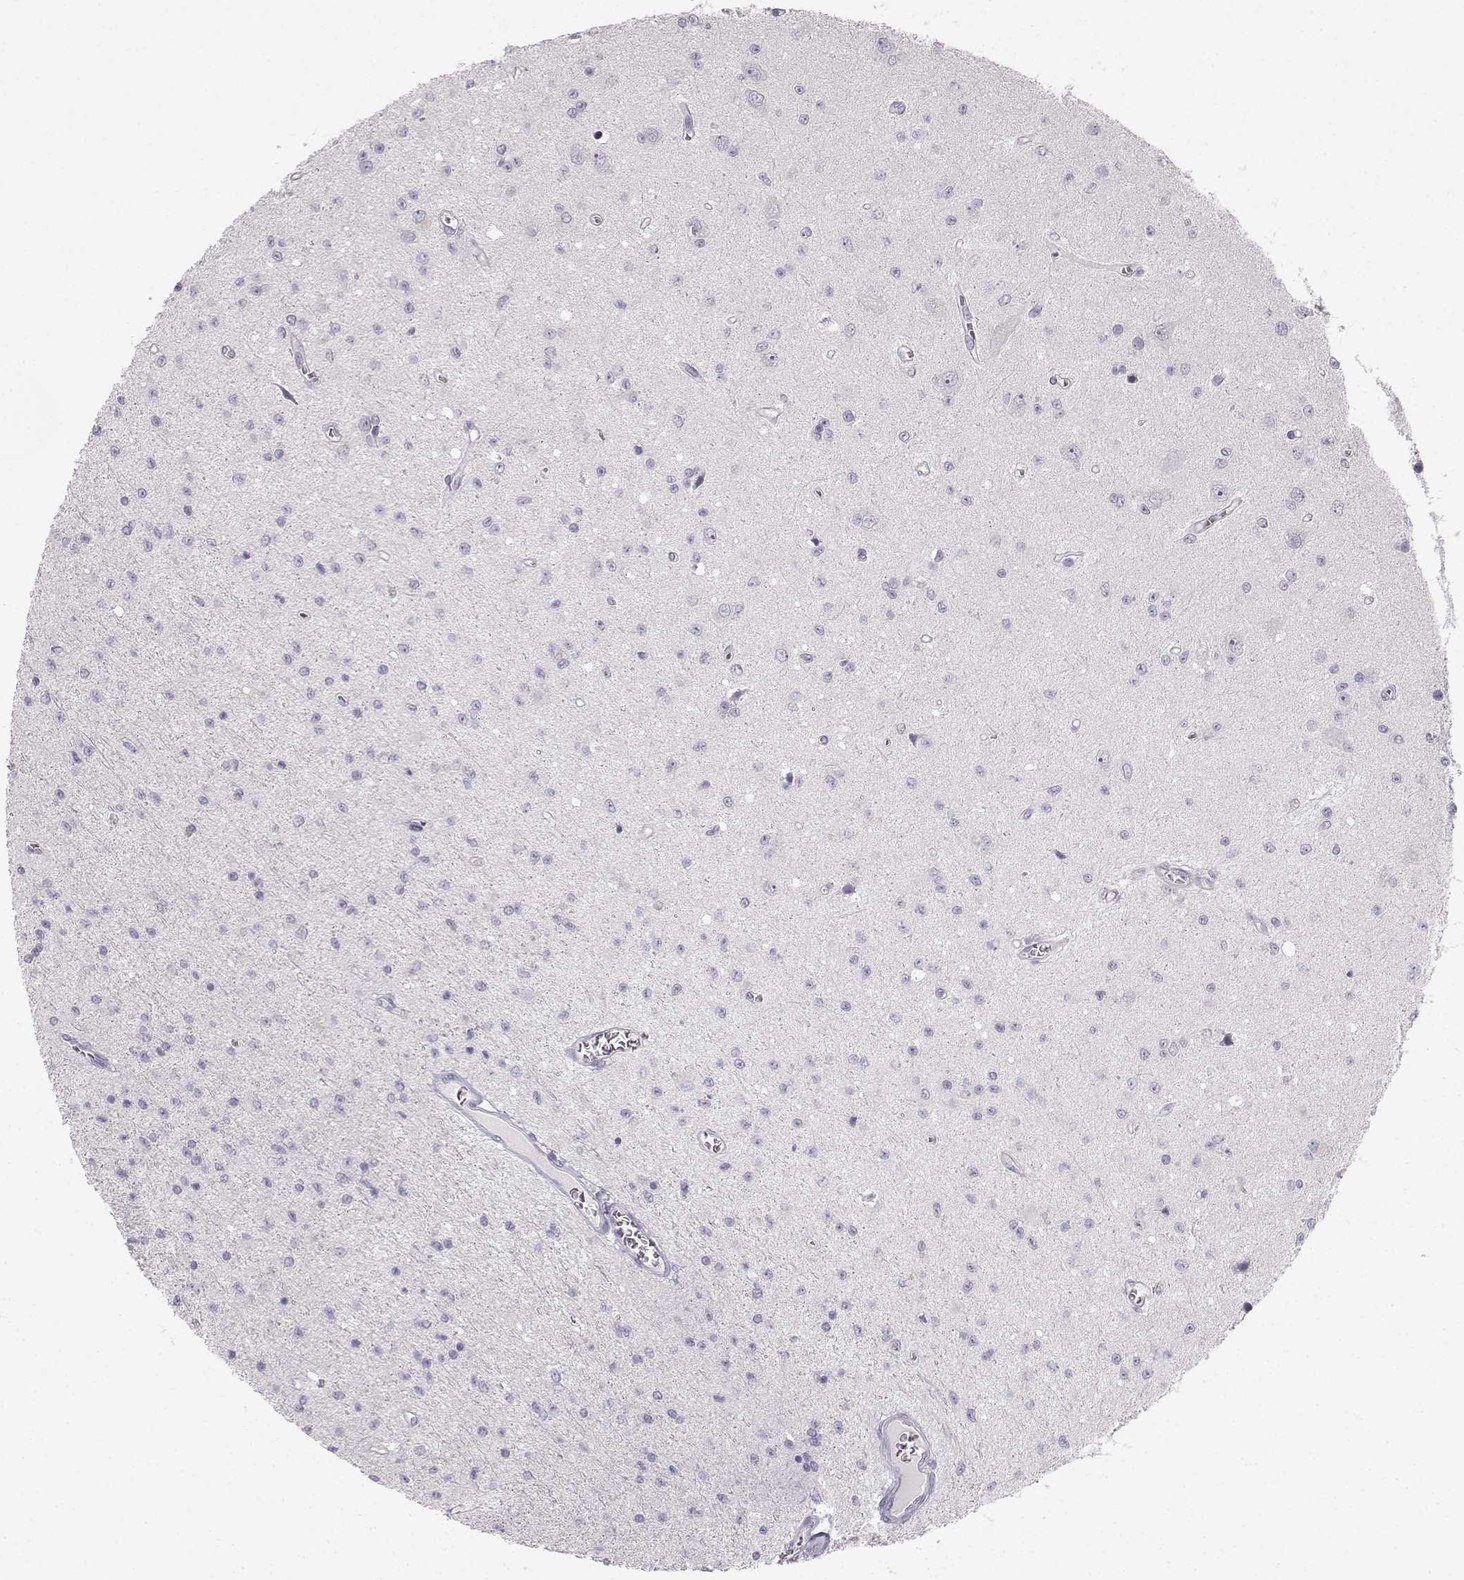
{"staining": {"intensity": "negative", "quantity": "none", "location": "none"}, "tissue": "glioma", "cell_type": "Tumor cells", "image_type": "cancer", "snomed": [{"axis": "morphology", "description": "Glioma, malignant, Low grade"}, {"axis": "topography", "description": "Brain"}], "caption": "Immunohistochemistry micrograph of neoplastic tissue: human malignant glioma (low-grade) stained with DAB demonstrates no significant protein positivity in tumor cells.", "gene": "ZNF185", "patient": {"sex": "female", "age": 45}}